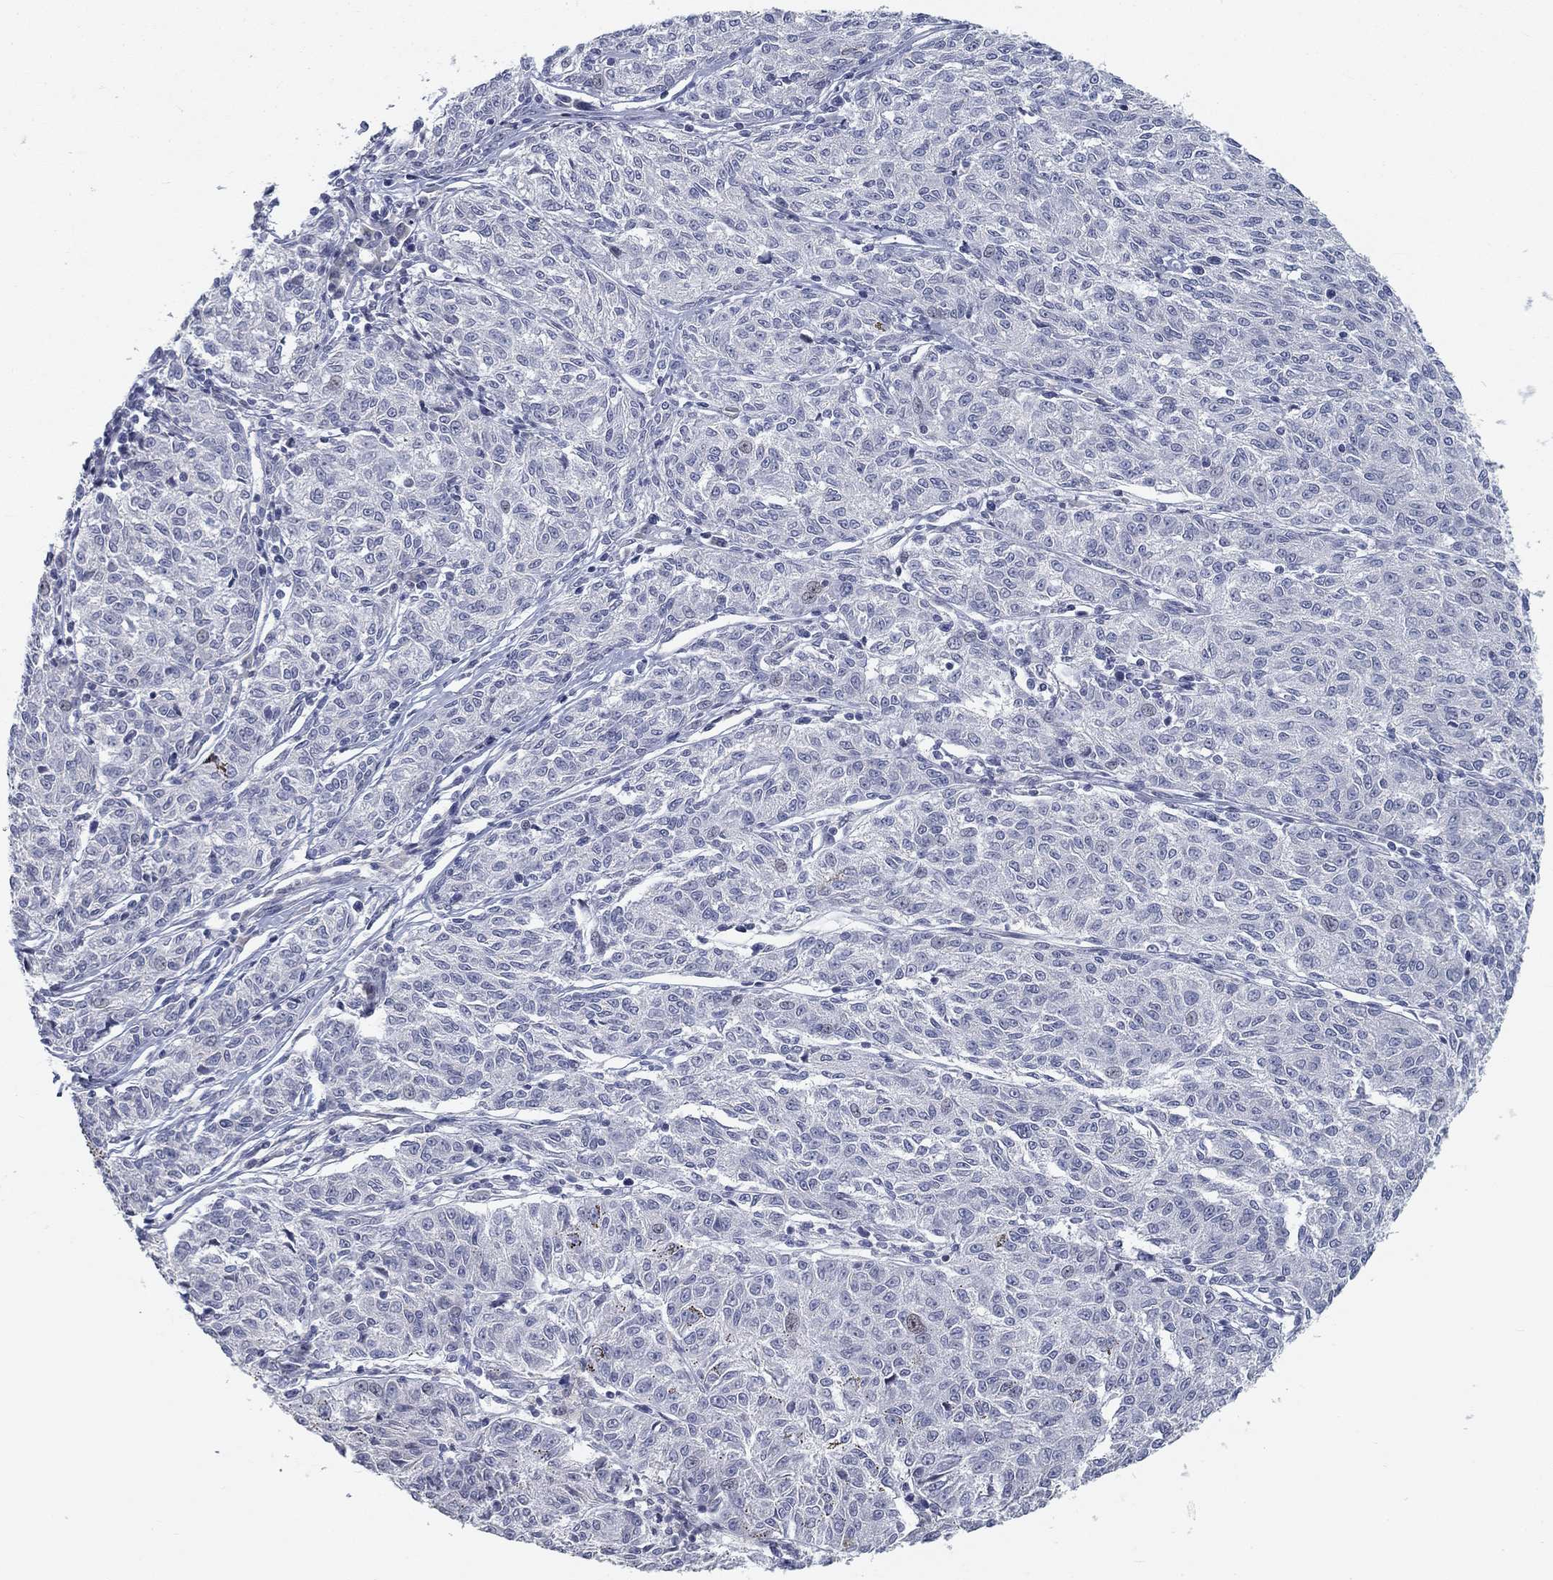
{"staining": {"intensity": "negative", "quantity": "none", "location": "none"}, "tissue": "melanoma", "cell_type": "Tumor cells", "image_type": "cancer", "snomed": [{"axis": "morphology", "description": "Malignant melanoma, NOS"}, {"axis": "topography", "description": "Skin"}], "caption": "A histopathology image of human malignant melanoma is negative for staining in tumor cells. Nuclei are stained in blue.", "gene": "ATP1A3", "patient": {"sex": "female", "age": 72}}